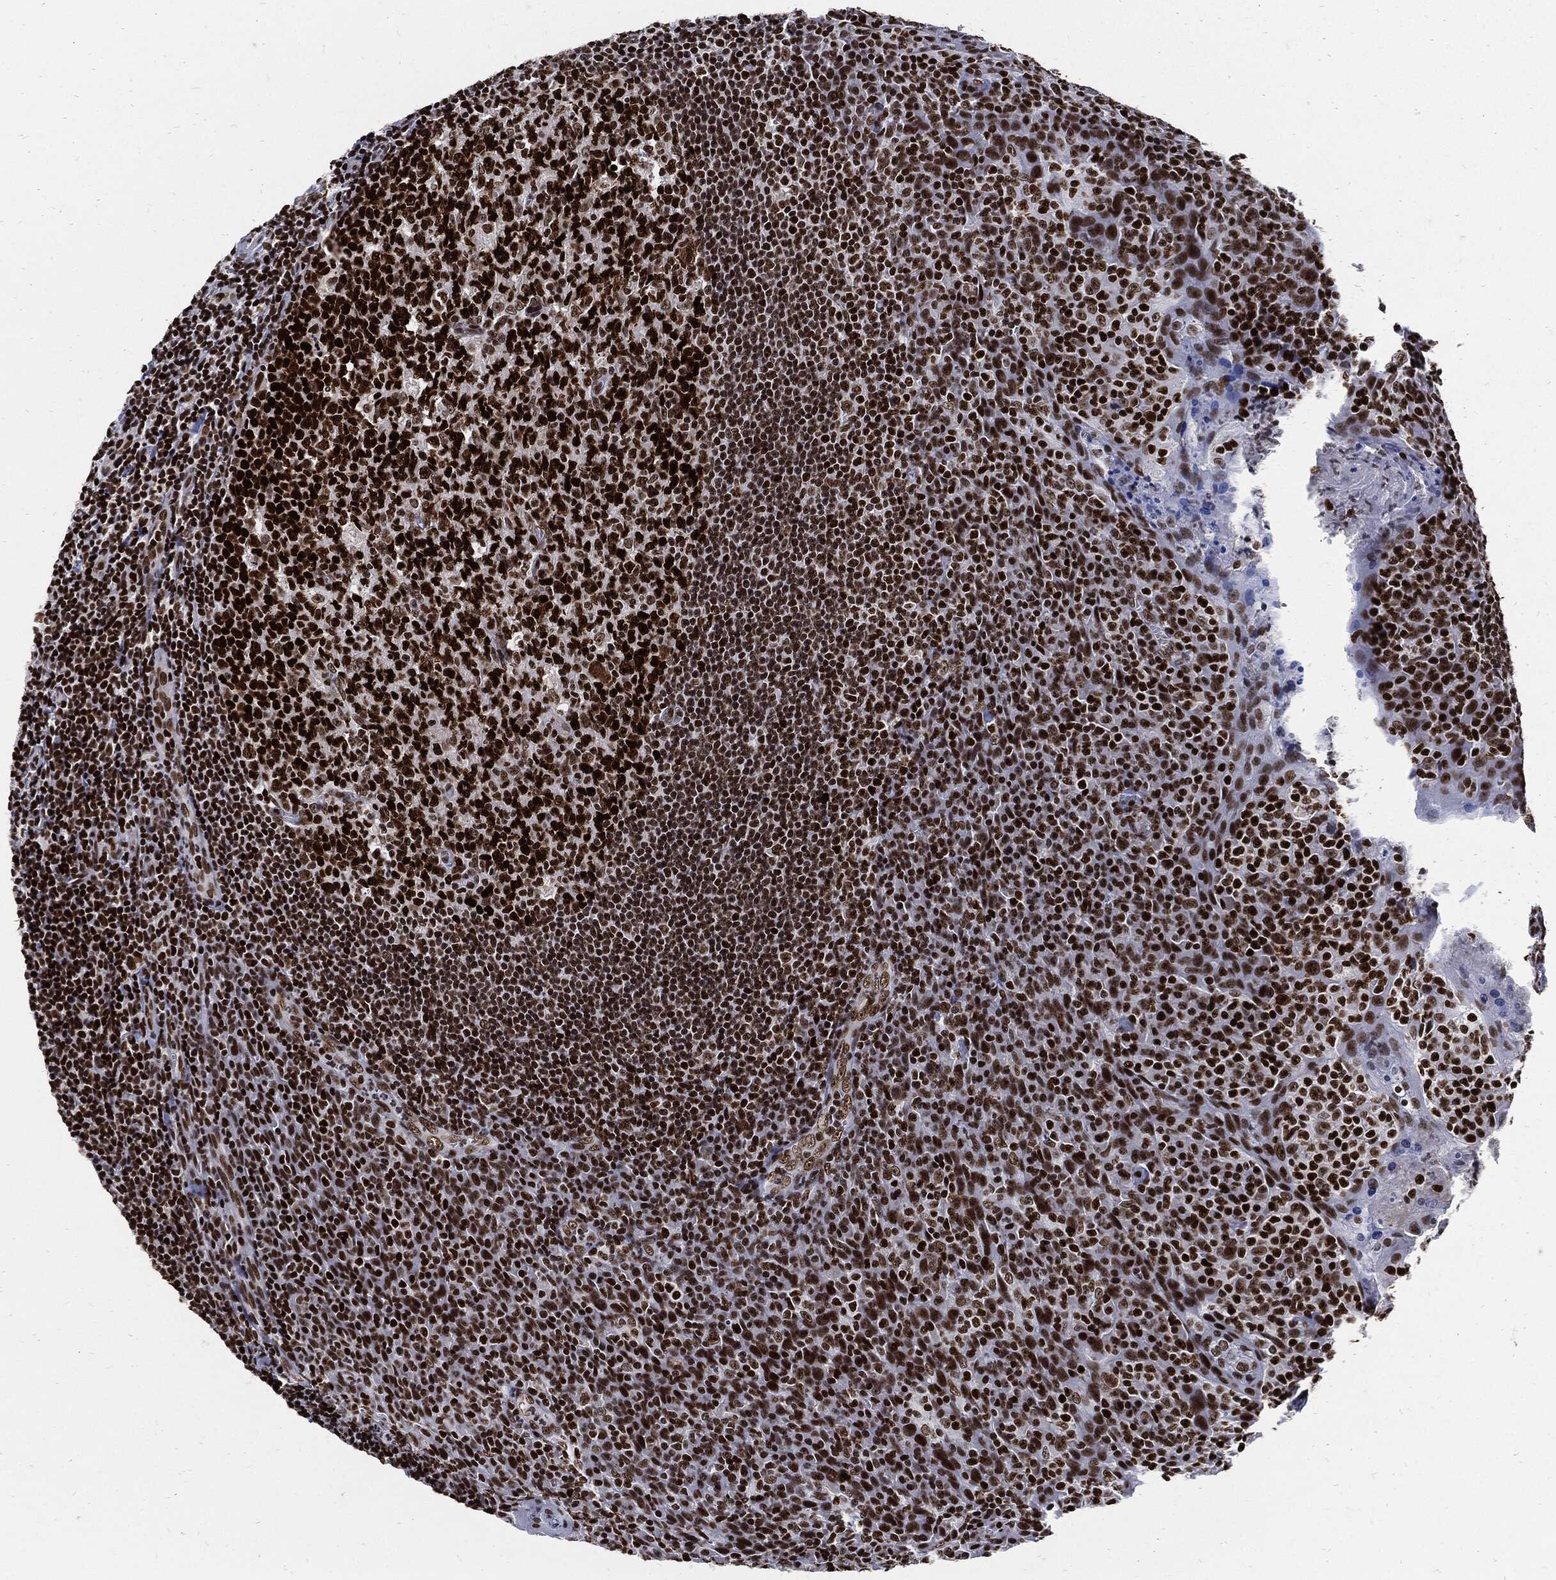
{"staining": {"intensity": "strong", "quantity": ">75%", "location": "nuclear"}, "tissue": "tonsil", "cell_type": "Germinal center cells", "image_type": "normal", "snomed": [{"axis": "morphology", "description": "Normal tissue, NOS"}, {"axis": "topography", "description": "Tonsil"}], "caption": "Immunohistochemistry (IHC) micrograph of normal tonsil: tonsil stained using IHC demonstrates high levels of strong protein expression localized specifically in the nuclear of germinal center cells, appearing as a nuclear brown color.", "gene": "TERF2", "patient": {"sex": "male", "age": 20}}